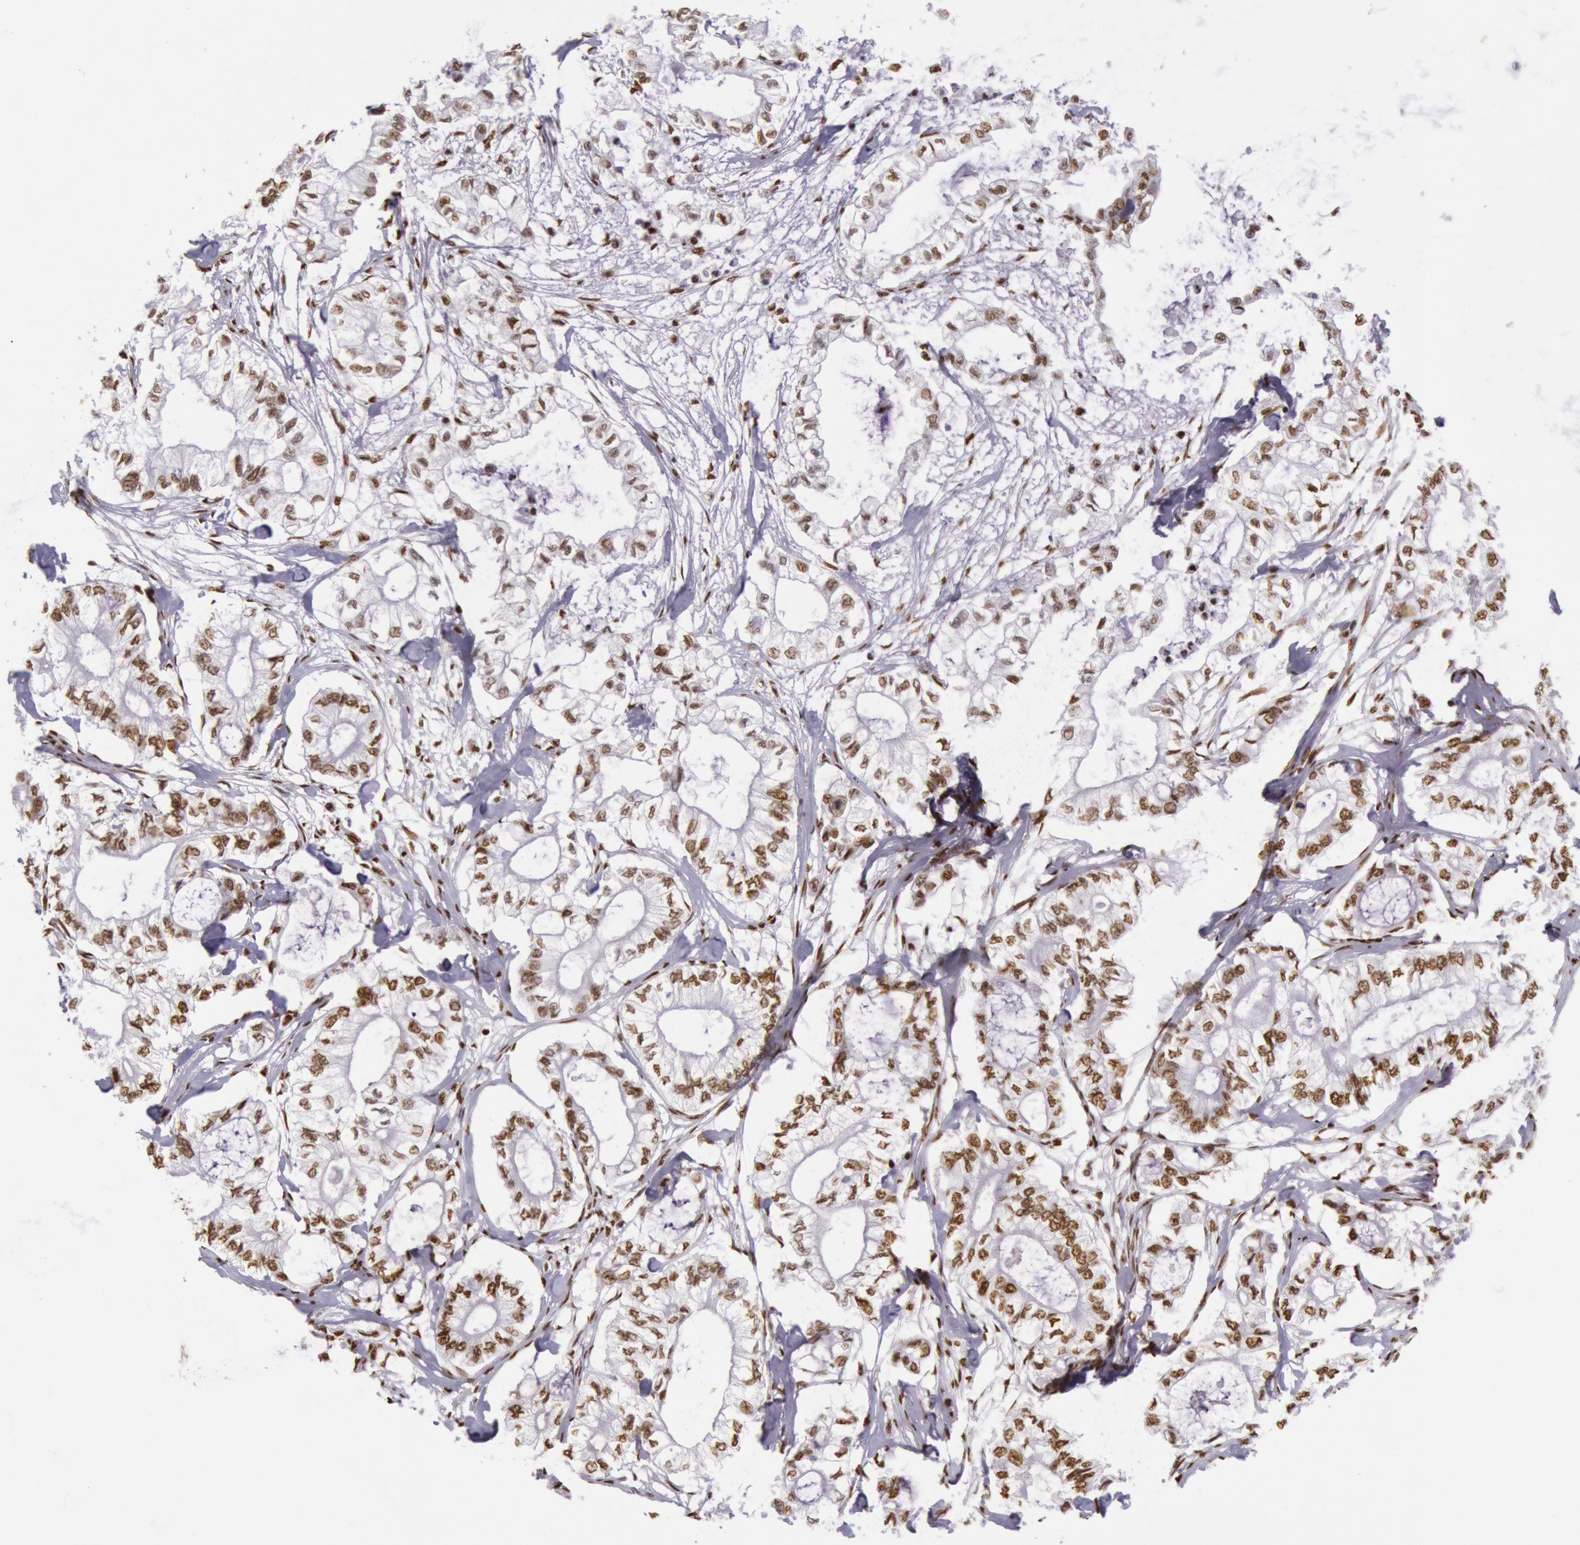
{"staining": {"intensity": "weak", "quantity": ">75%", "location": "nuclear"}, "tissue": "pancreatic cancer", "cell_type": "Tumor cells", "image_type": "cancer", "snomed": [{"axis": "morphology", "description": "Adenocarcinoma, NOS"}, {"axis": "topography", "description": "Pancreas"}], "caption": "A brown stain labels weak nuclear positivity of a protein in human pancreatic cancer (adenocarcinoma) tumor cells.", "gene": "HNRNPH2", "patient": {"sex": "male", "age": 79}}